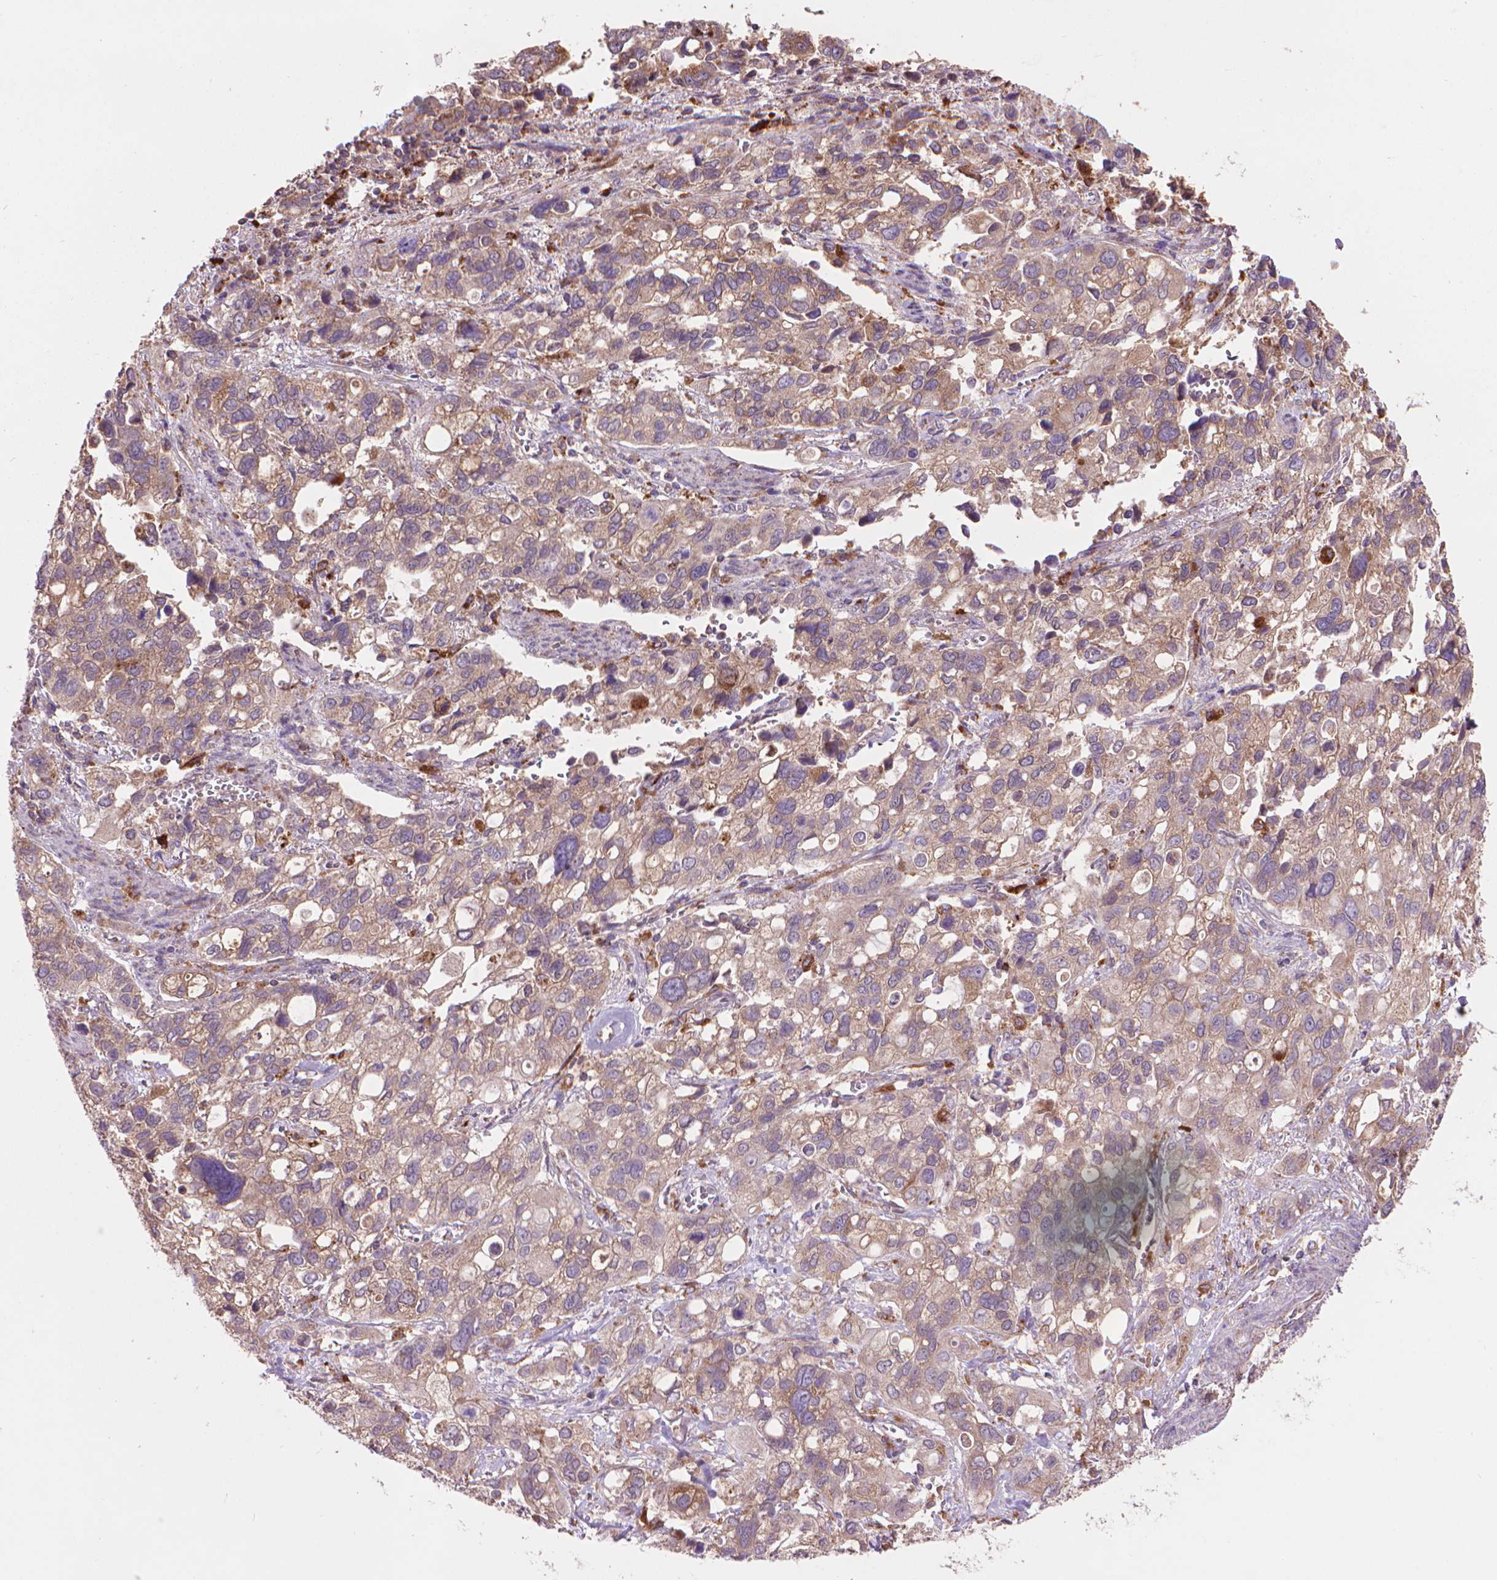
{"staining": {"intensity": "weak", "quantity": ">75%", "location": "cytoplasmic/membranous"}, "tissue": "stomach cancer", "cell_type": "Tumor cells", "image_type": "cancer", "snomed": [{"axis": "morphology", "description": "Adenocarcinoma, NOS"}, {"axis": "topography", "description": "Stomach, upper"}], "caption": "The photomicrograph displays immunohistochemical staining of stomach cancer (adenocarcinoma). There is weak cytoplasmic/membranous expression is appreciated in approximately >75% of tumor cells. (Brightfield microscopy of DAB IHC at high magnification).", "gene": "GLB1", "patient": {"sex": "female", "age": 81}}